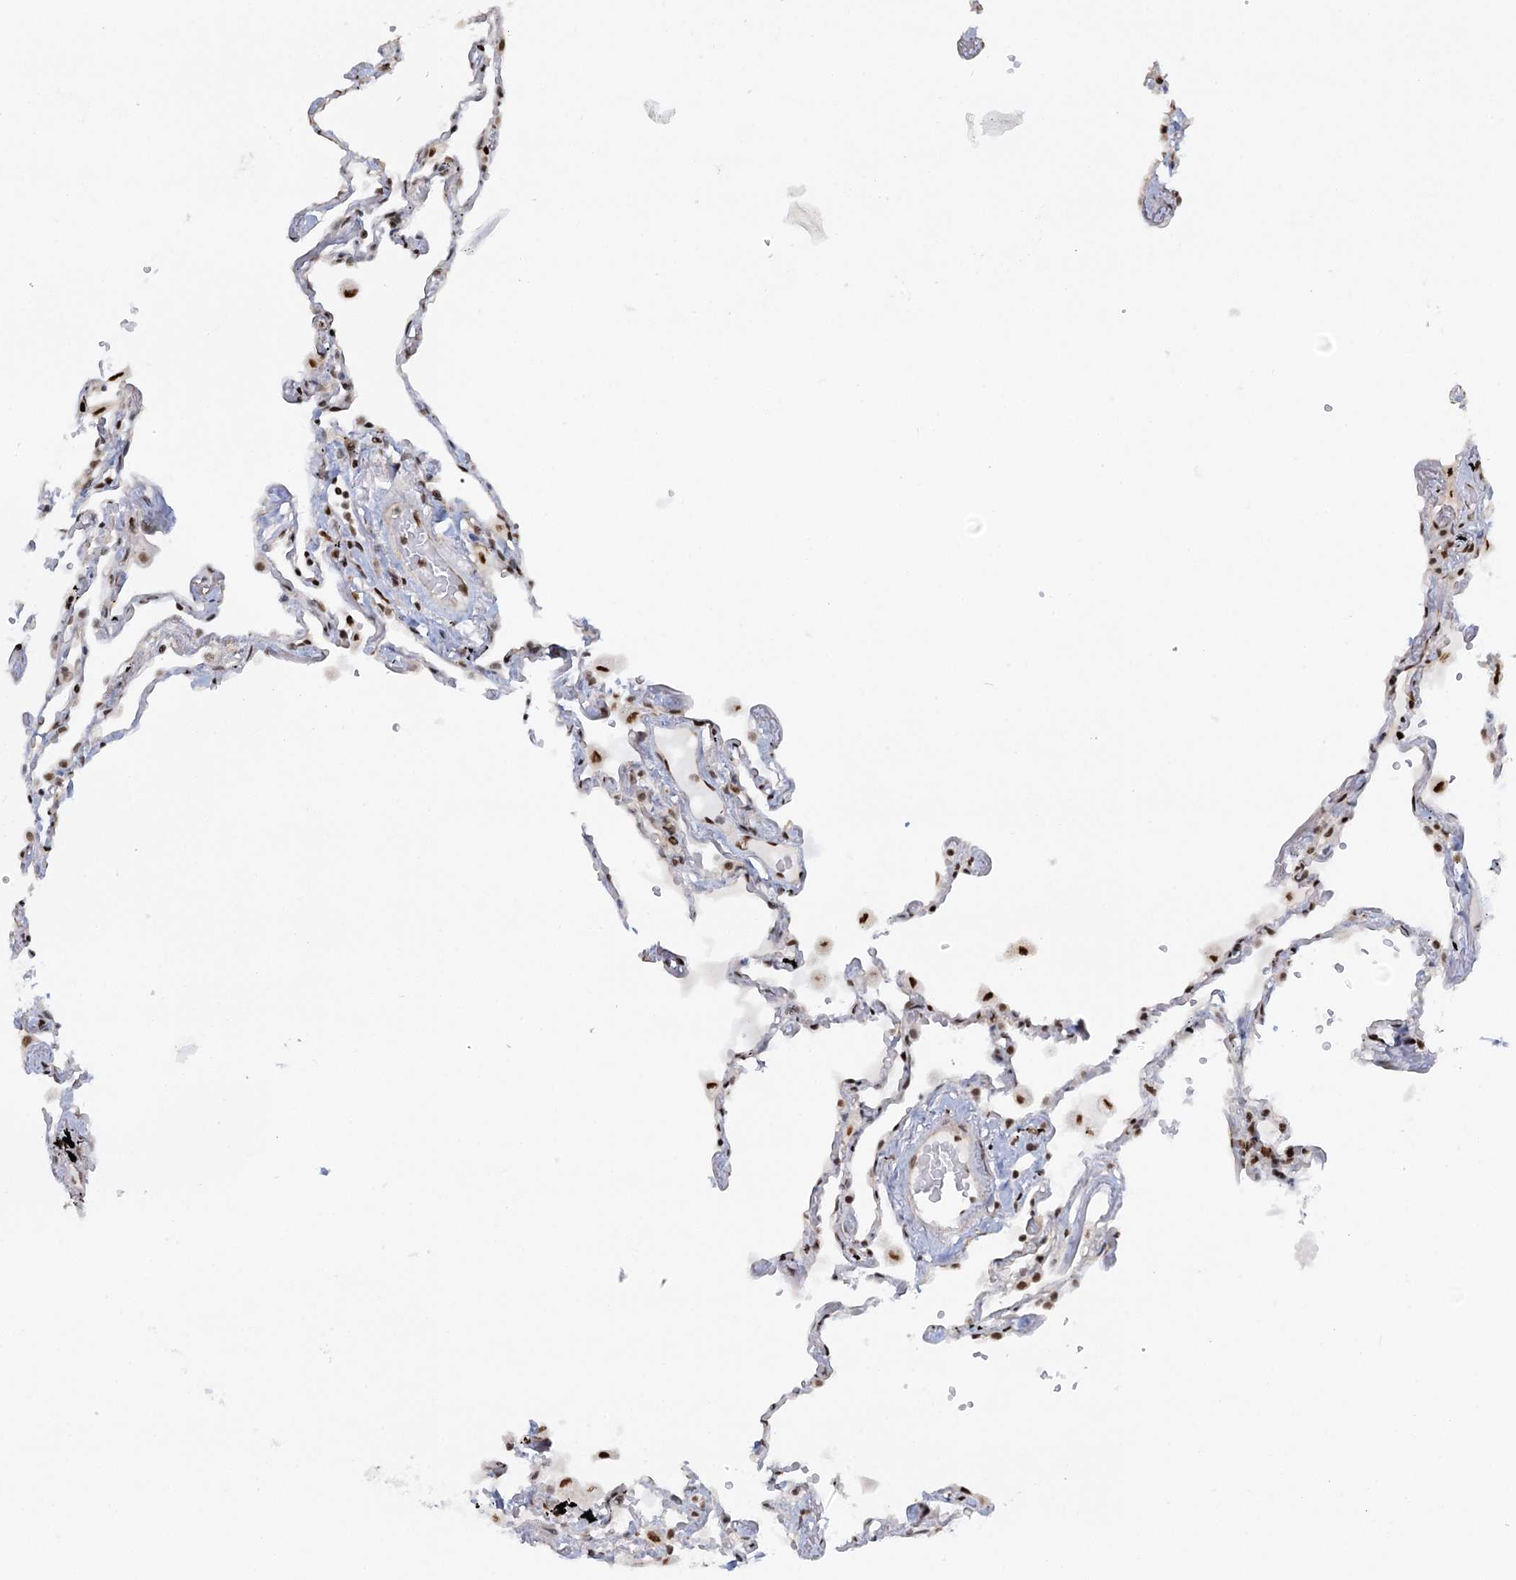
{"staining": {"intensity": "strong", "quantity": "25%-75%", "location": "nuclear"}, "tissue": "lung", "cell_type": "Alveolar cells", "image_type": "normal", "snomed": [{"axis": "morphology", "description": "Normal tissue, NOS"}, {"axis": "topography", "description": "Lung"}], "caption": "Immunohistochemical staining of normal human lung exhibits strong nuclear protein staining in approximately 25%-75% of alveolar cells.", "gene": "GPATCH11", "patient": {"sex": "female", "age": 67}}